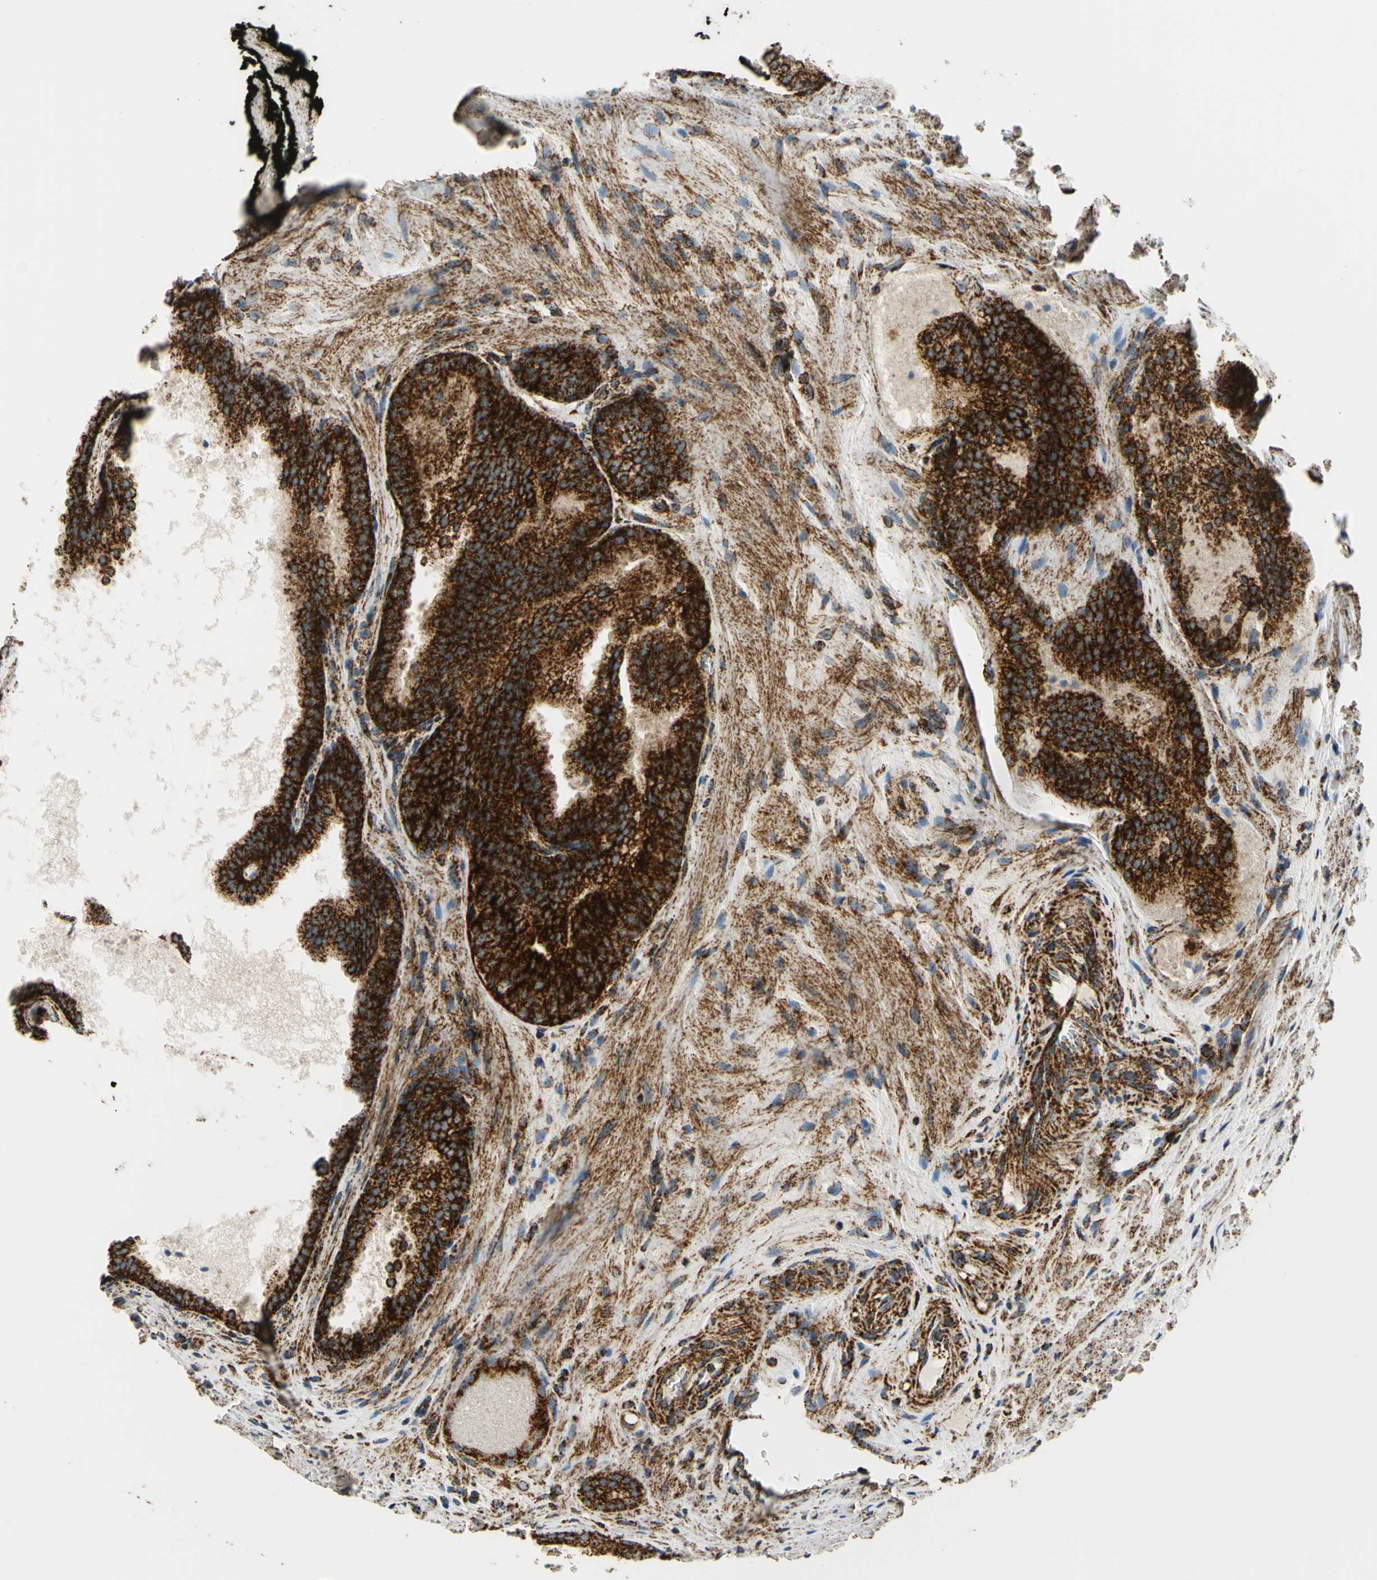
{"staining": {"intensity": "strong", "quantity": ">75%", "location": "cytoplasmic/membranous"}, "tissue": "prostate cancer", "cell_type": "Tumor cells", "image_type": "cancer", "snomed": [{"axis": "morphology", "description": "Adenocarcinoma, Low grade"}, {"axis": "topography", "description": "Prostate"}], "caption": "Immunohistochemistry (IHC) image of human prostate cancer (low-grade adenocarcinoma) stained for a protein (brown), which demonstrates high levels of strong cytoplasmic/membranous positivity in about >75% of tumor cells.", "gene": "MAVS", "patient": {"sex": "male", "age": 60}}